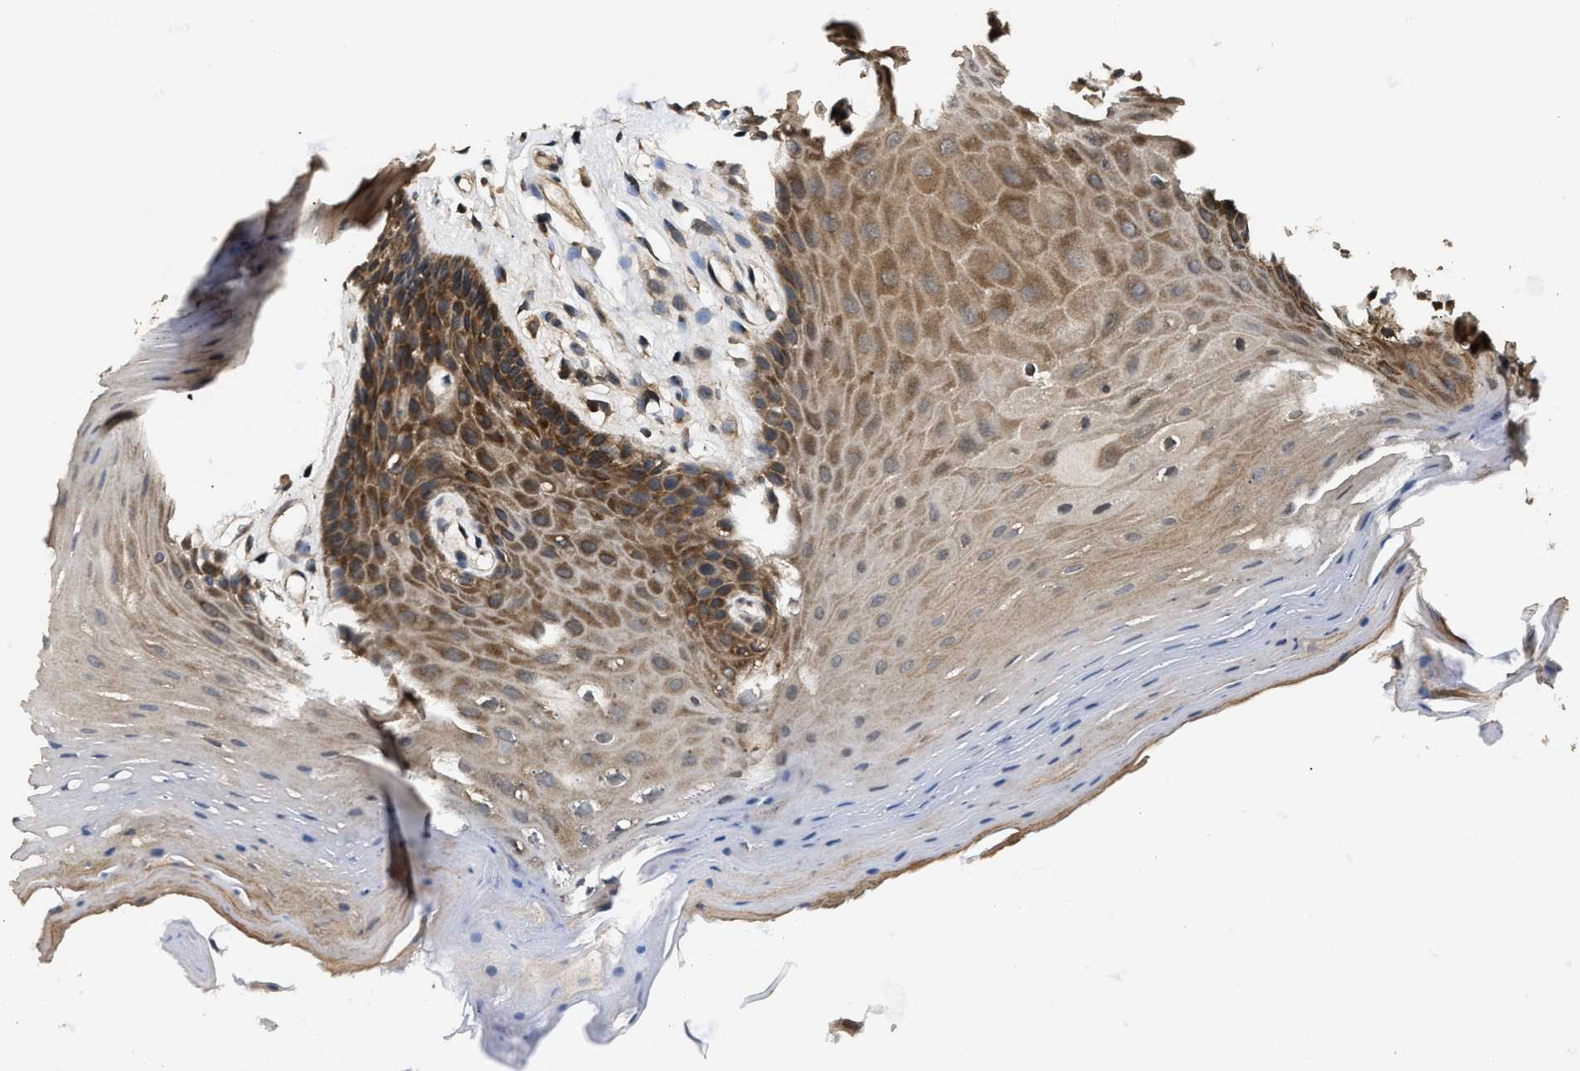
{"staining": {"intensity": "moderate", "quantity": ">75%", "location": "cytoplasmic/membranous"}, "tissue": "oral mucosa", "cell_type": "Squamous epithelial cells", "image_type": "normal", "snomed": [{"axis": "morphology", "description": "Normal tissue, NOS"}, {"axis": "morphology", "description": "Squamous cell carcinoma, NOS"}, {"axis": "topography", "description": "Oral tissue"}, {"axis": "topography", "description": "Head-Neck"}], "caption": "Normal oral mucosa exhibits moderate cytoplasmic/membranous staining in about >75% of squamous epithelial cells.", "gene": "DNAJC2", "patient": {"sex": "male", "age": 71}}